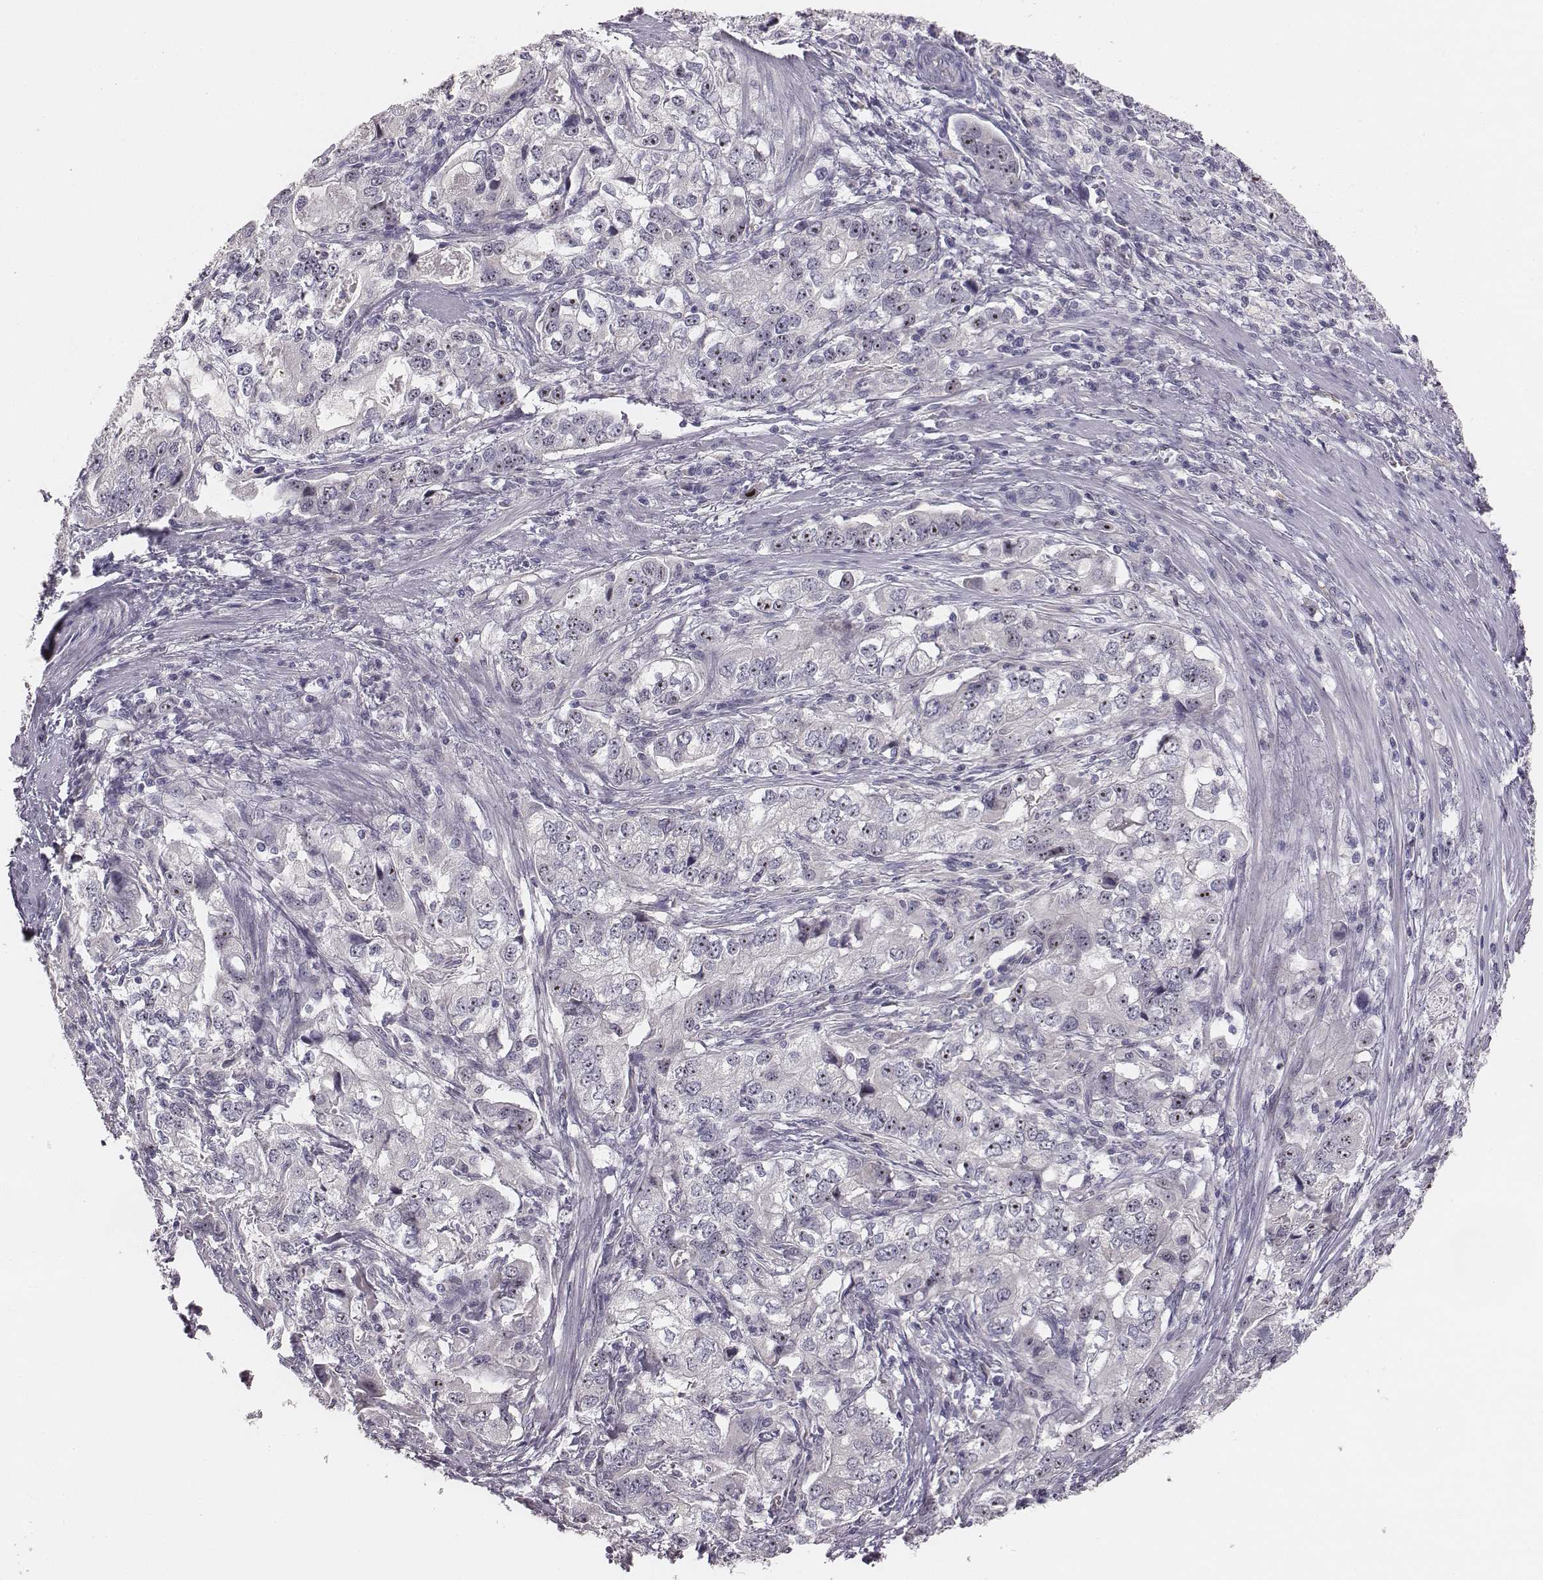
{"staining": {"intensity": "strong", "quantity": "<25%", "location": "nuclear"}, "tissue": "stomach cancer", "cell_type": "Tumor cells", "image_type": "cancer", "snomed": [{"axis": "morphology", "description": "Adenocarcinoma, NOS"}, {"axis": "topography", "description": "Stomach, lower"}], "caption": "Adenocarcinoma (stomach) was stained to show a protein in brown. There is medium levels of strong nuclear expression in approximately <25% of tumor cells.", "gene": "NIFK", "patient": {"sex": "female", "age": 72}}